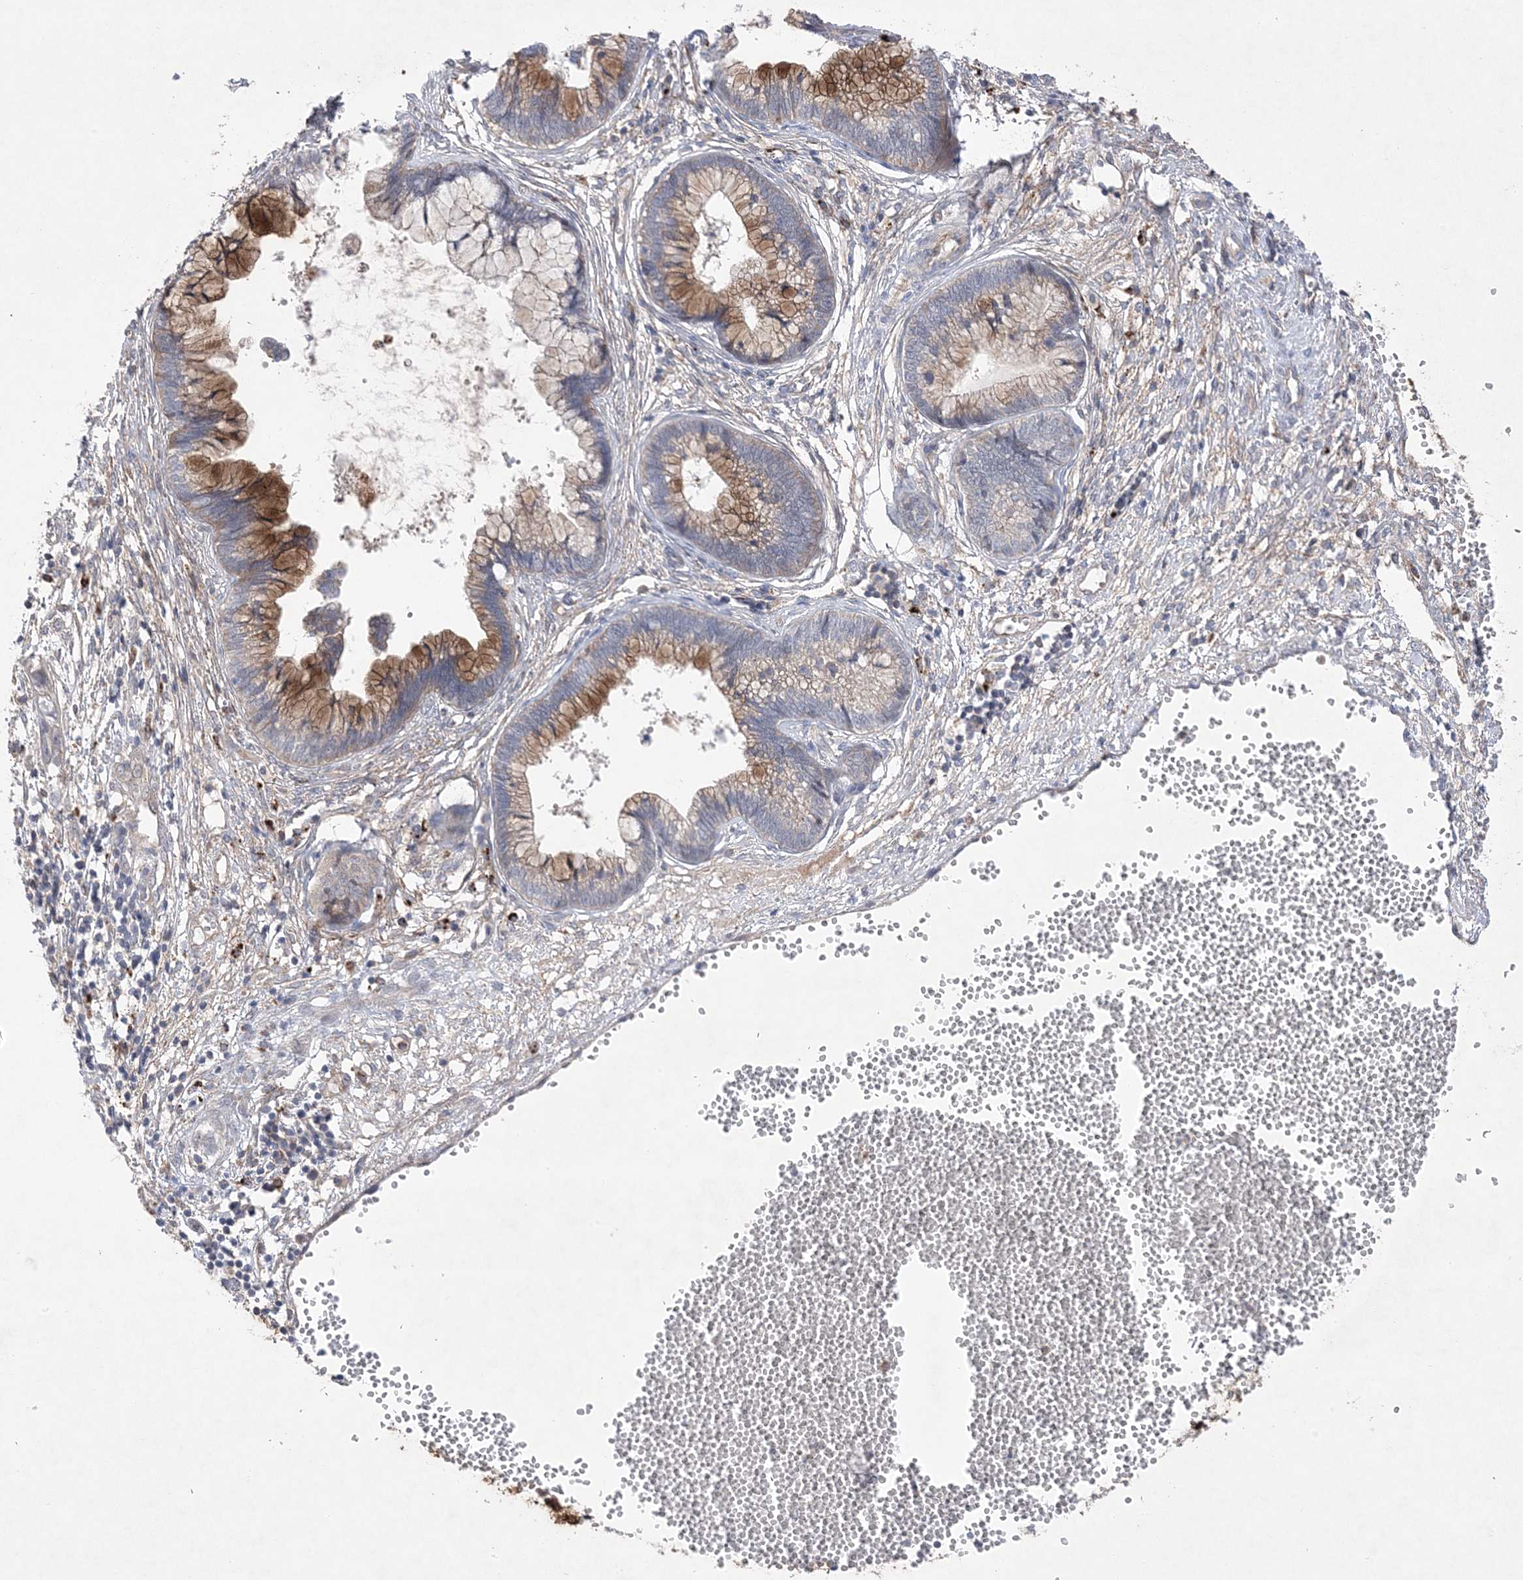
{"staining": {"intensity": "moderate", "quantity": "<25%", "location": "cytoplasmic/membranous"}, "tissue": "cervical cancer", "cell_type": "Tumor cells", "image_type": "cancer", "snomed": [{"axis": "morphology", "description": "Adenocarcinoma, NOS"}, {"axis": "topography", "description": "Cervix"}], "caption": "IHC image of neoplastic tissue: cervical cancer stained using IHC displays low levels of moderate protein expression localized specifically in the cytoplasmic/membranous of tumor cells, appearing as a cytoplasmic/membranous brown color.", "gene": "ANAPC1", "patient": {"sex": "female", "age": 44}}